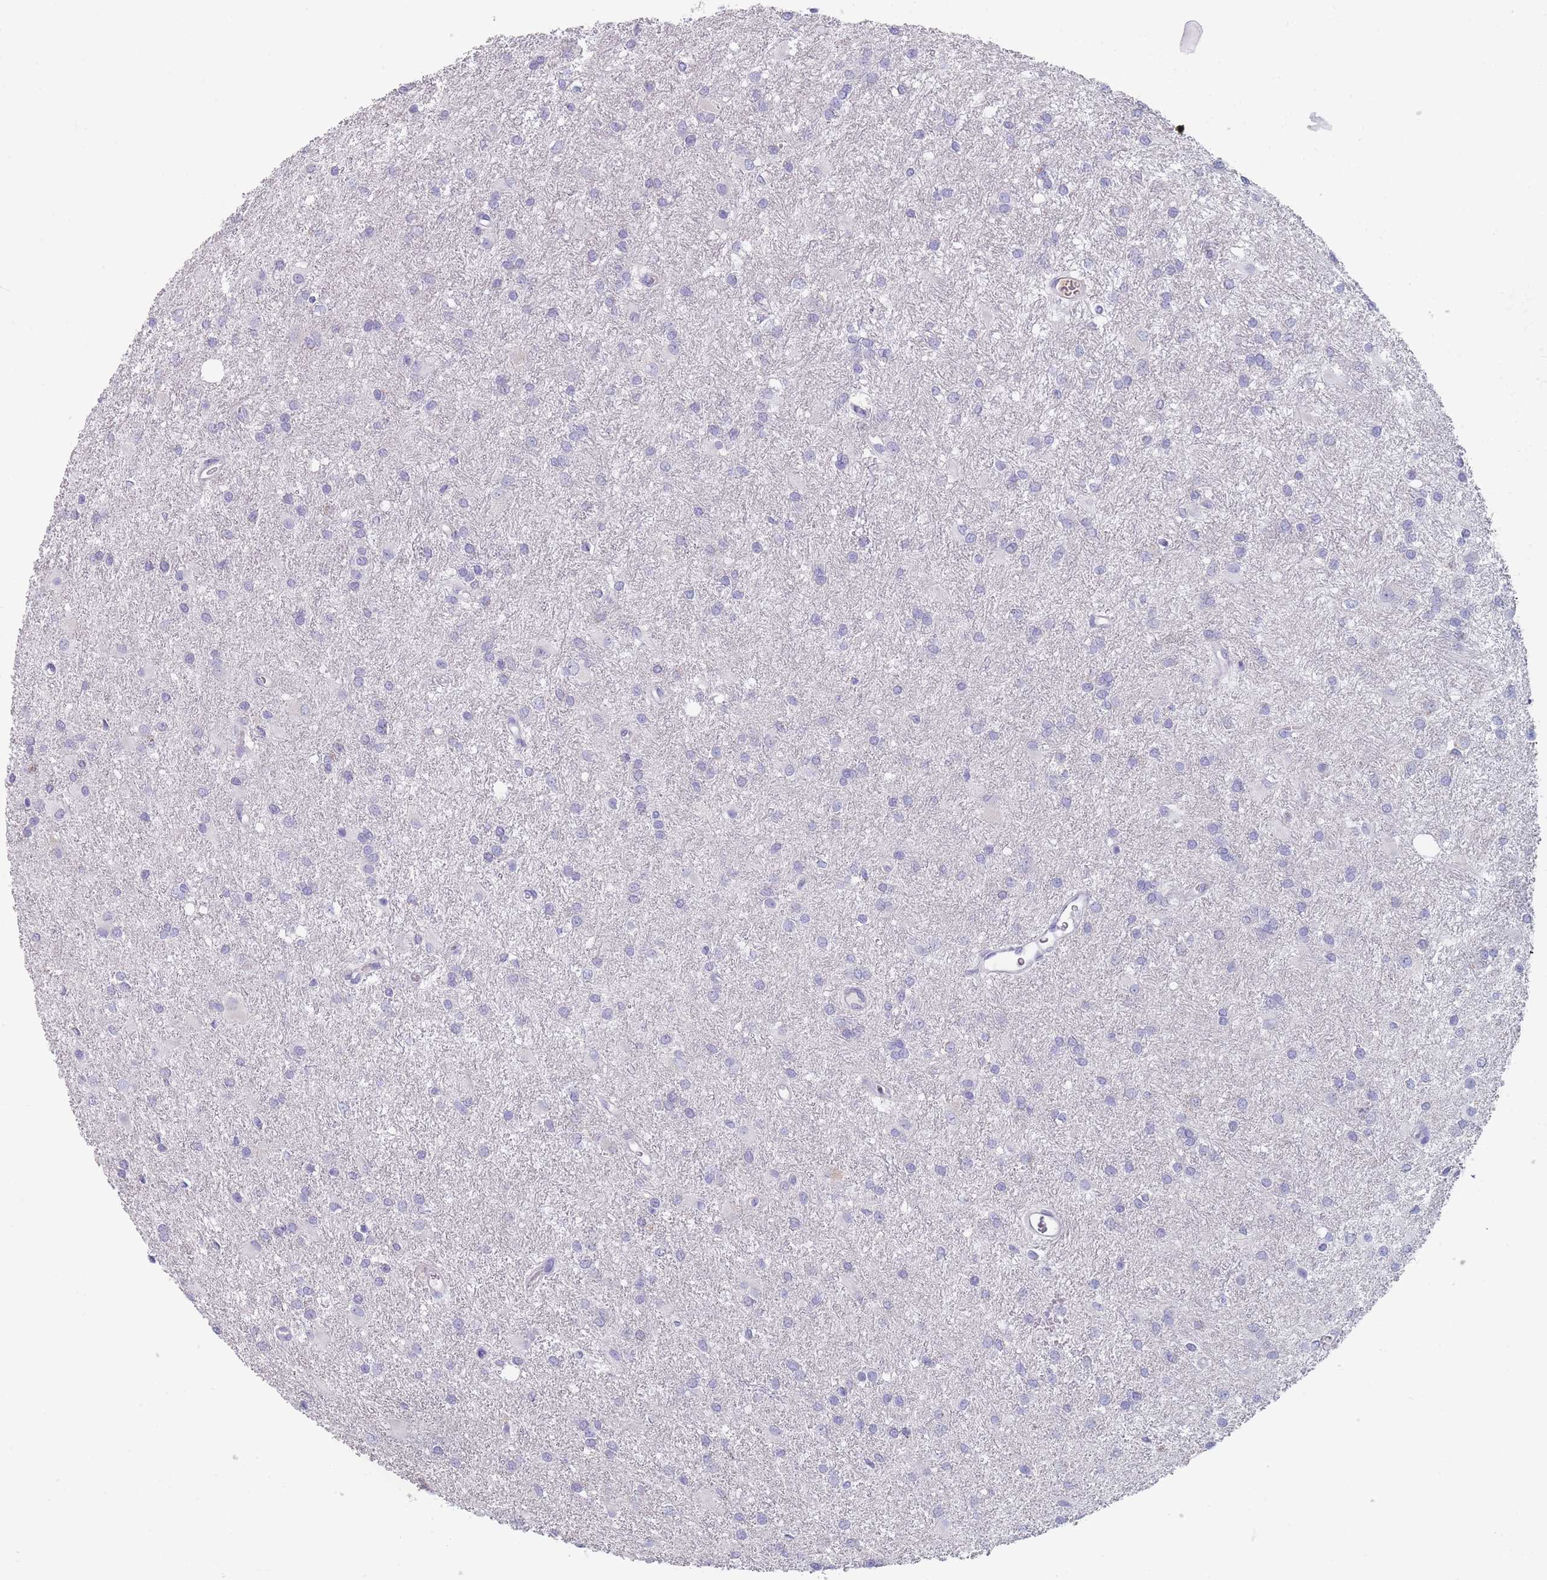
{"staining": {"intensity": "negative", "quantity": "none", "location": "none"}, "tissue": "glioma", "cell_type": "Tumor cells", "image_type": "cancer", "snomed": [{"axis": "morphology", "description": "Glioma, malignant, High grade"}, {"axis": "topography", "description": "Brain"}], "caption": "Glioma stained for a protein using immunohistochemistry displays no positivity tumor cells.", "gene": "MRPS14", "patient": {"sex": "female", "age": 50}}